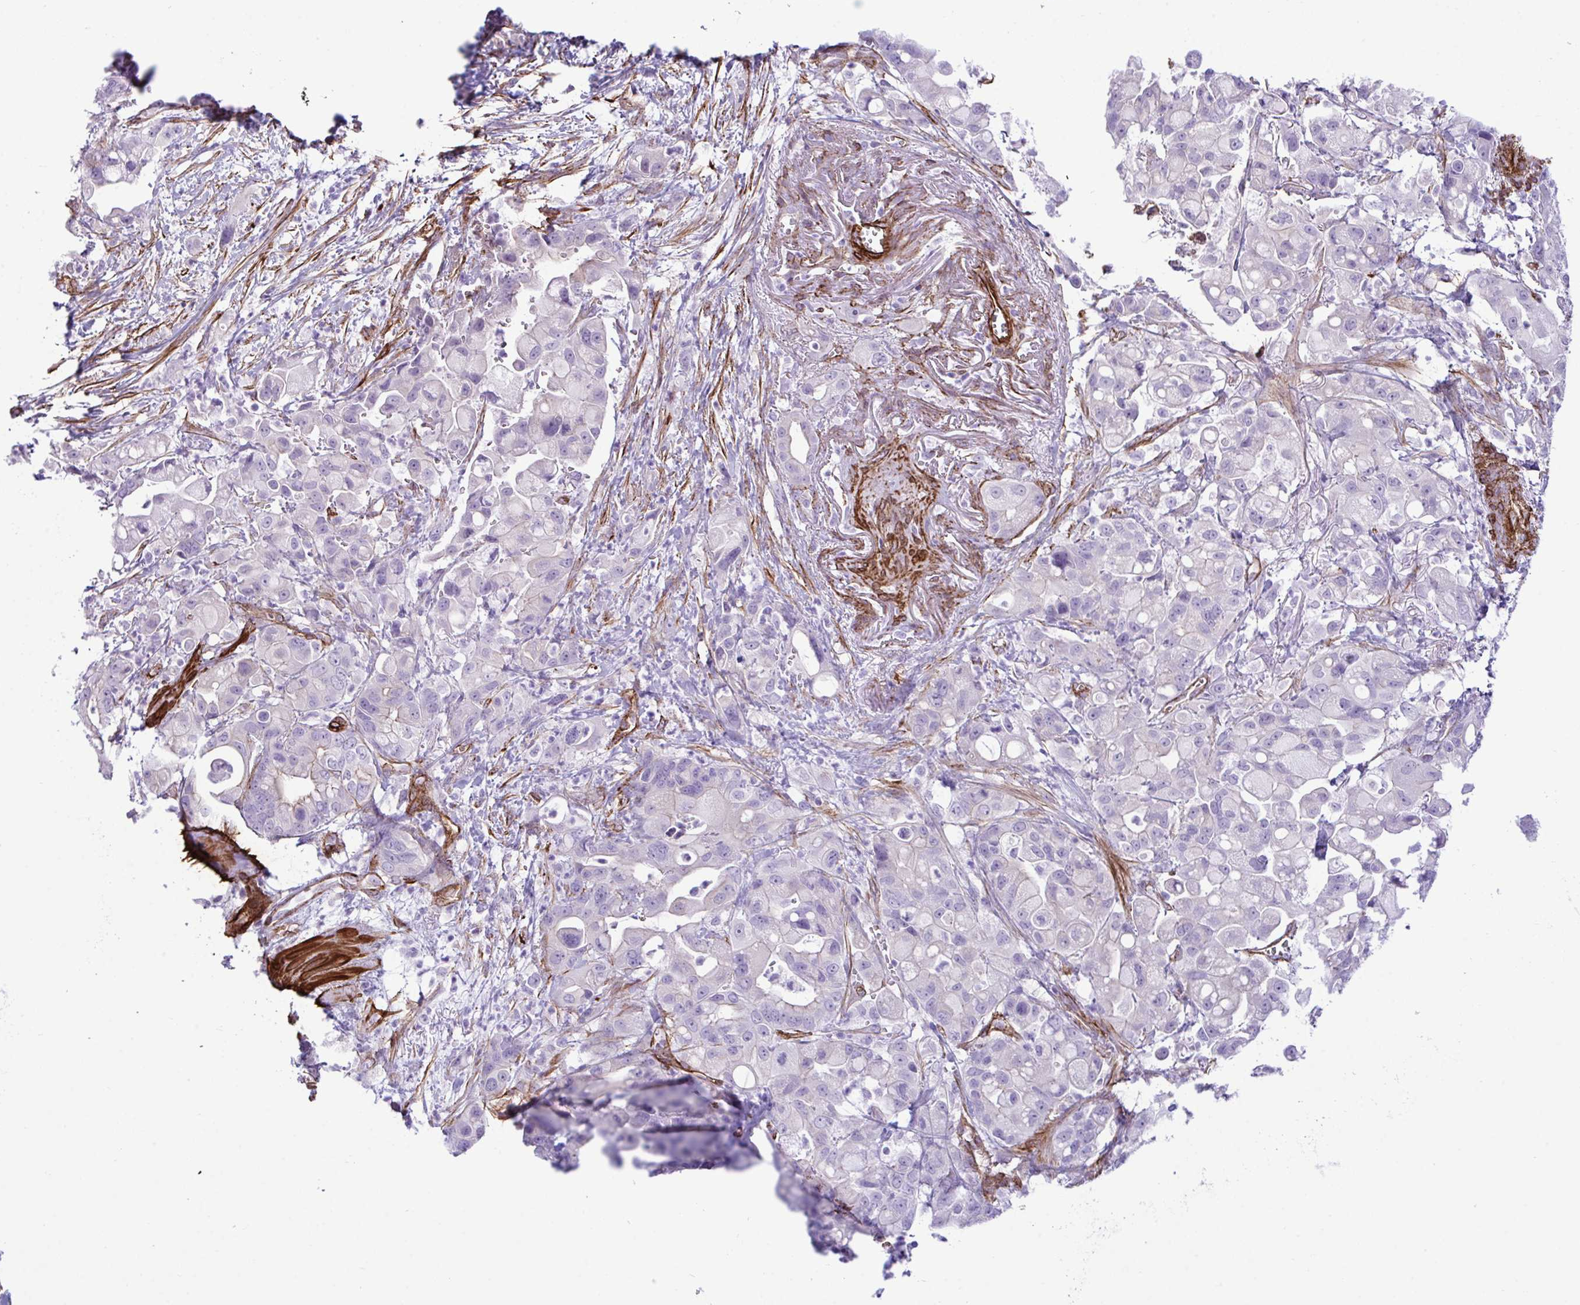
{"staining": {"intensity": "negative", "quantity": "none", "location": "none"}, "tissue": "pancreatic cancer", "cell_type": "Tumor cells", "image_type": "cancer", "snomed": [{"axis": "morphology", "description": "Adenocarcinoma, NOS"}, {"axis": "topography", "description": "Pancreas"}], "caption": "Immunohistochemistry micrograph of pancreatic adenocarcinoma stained for a protein (brown), which demonstrates no staining in tumor cells. The staining was performed using DAB (3,3'-diaminobenzidine) to visualize the protein expression in brown, while the nuclei were stained in blue with hematoxylin (Magnification: 20x).", "gene": "SYNPO2L", "patient": {"sex": "male", "age": 68}}